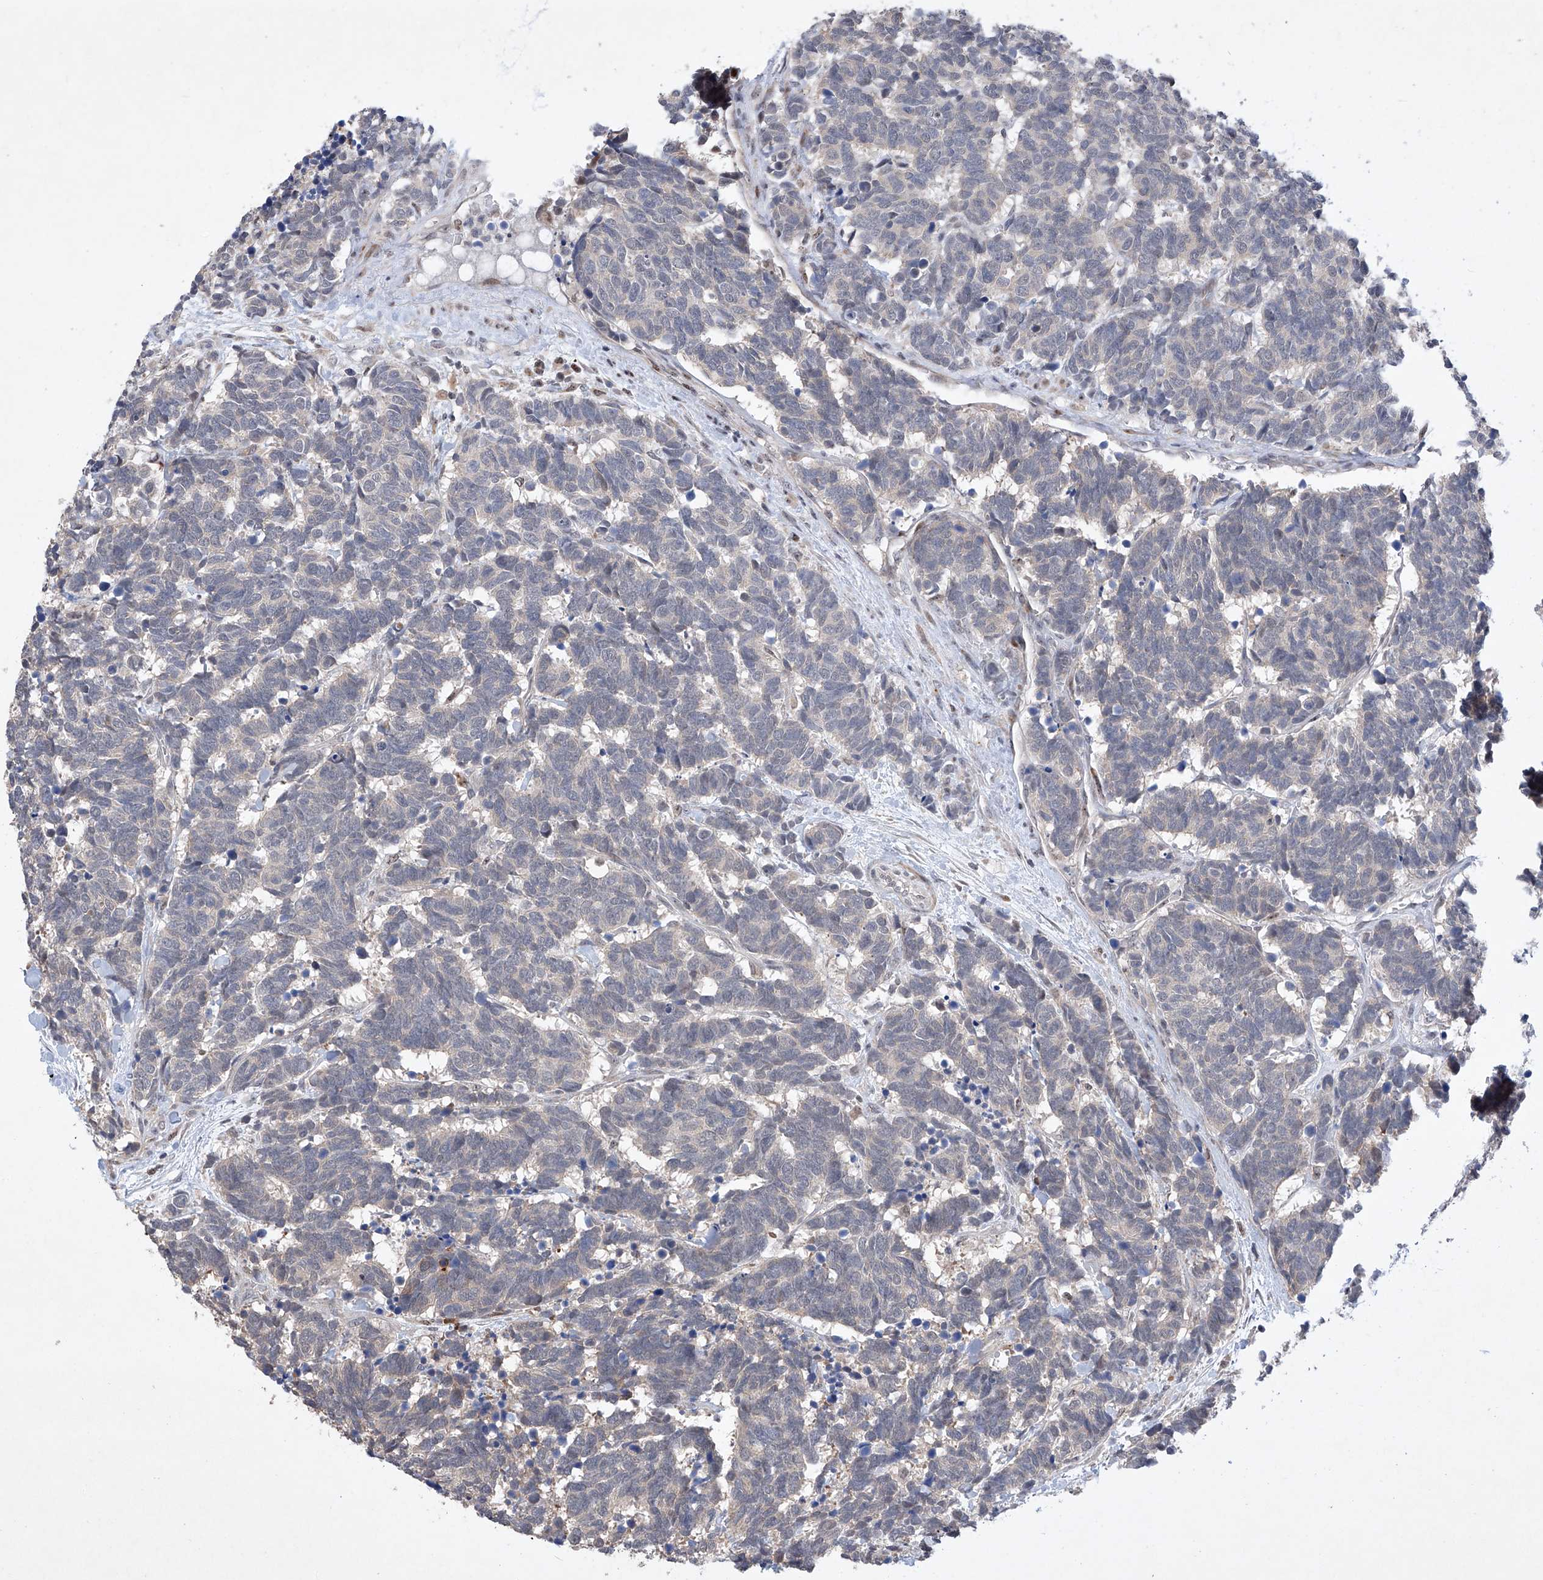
{"staining": {"intensity": "negative", "quantity": "none", "location": "none"}, "tissue": "carcinoid", "cell_type": "Tumor cells", "image_type": "cancer", "snomed": [{"axis": "morphology", "description": "Carcinoma, NOS"}, {"axis": "morphology", "description": "Carcinoid, malignant, NOS"}, {"axis": "topography", "description": "Urinary bladder"}], "caption": "A high-resolution image shows IHC staining of carcinoid, which demonstrates no significant staining in tumor cells. The staining was performed using DAB to visualize the protein expression in brown, while the nuclei were stained in blue with hematoxylin (Magnification: 20x).", "gene": "AFG1L", "patient": {"sex": "male", "age": 57}}